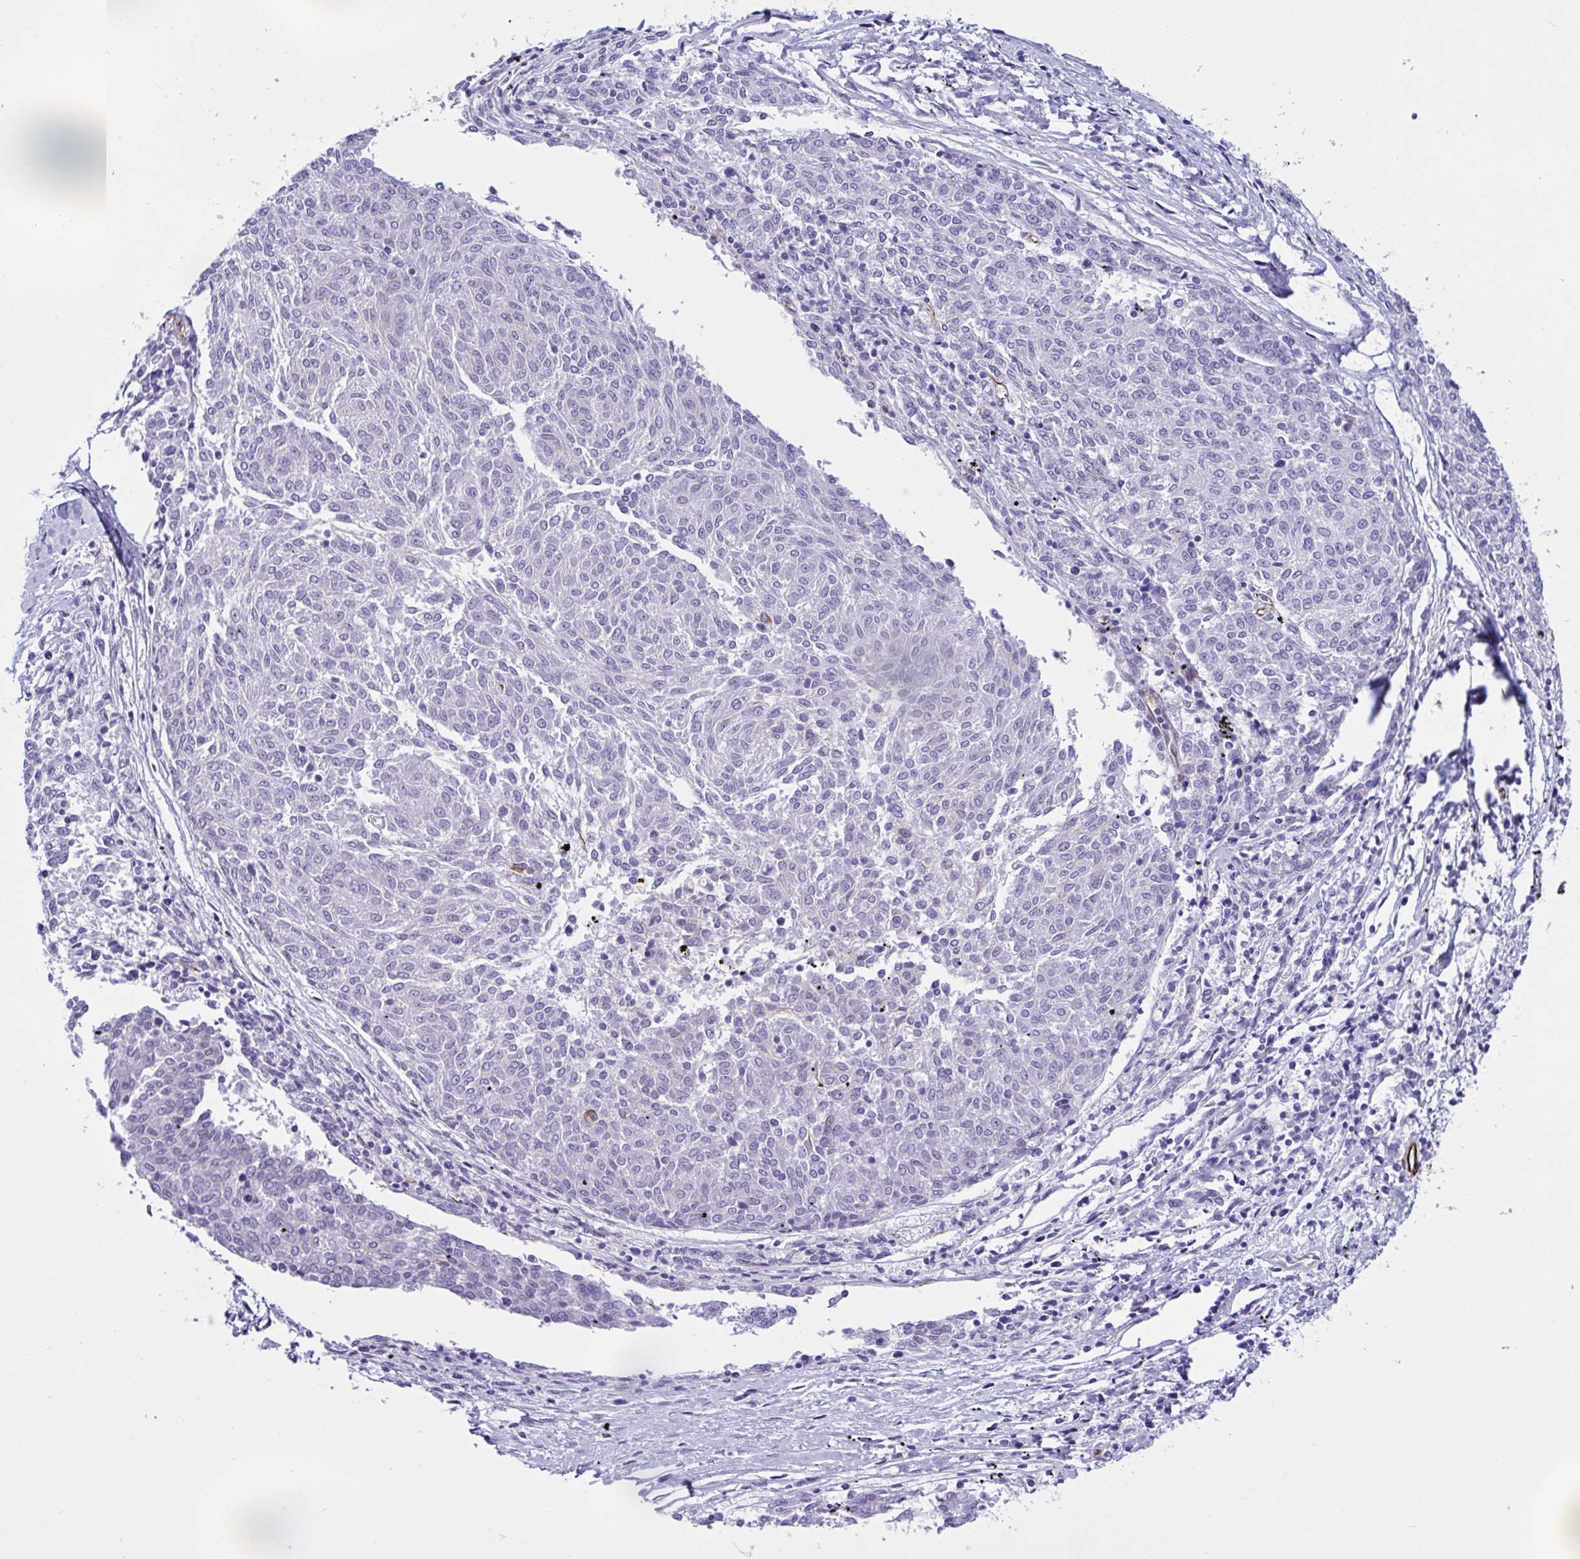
{"staining": {"intensity": "negative", "quantity": "none", "location": "none"}, "tissue": "melanoma", "cell_type": "Tumor cells", "image_type": "cancer", "snomed": [{"axis": "morphology", "description": "Malignant melanoma, NOS"}, {"axis": "topography", "description": "Skin"}], "caption": "Malignant melanoma was stained to show a protein in brown. There is no significant expression in tumor cells.", "gene": "SMAD5", "patient": {"sex": "female", "age": 72}}